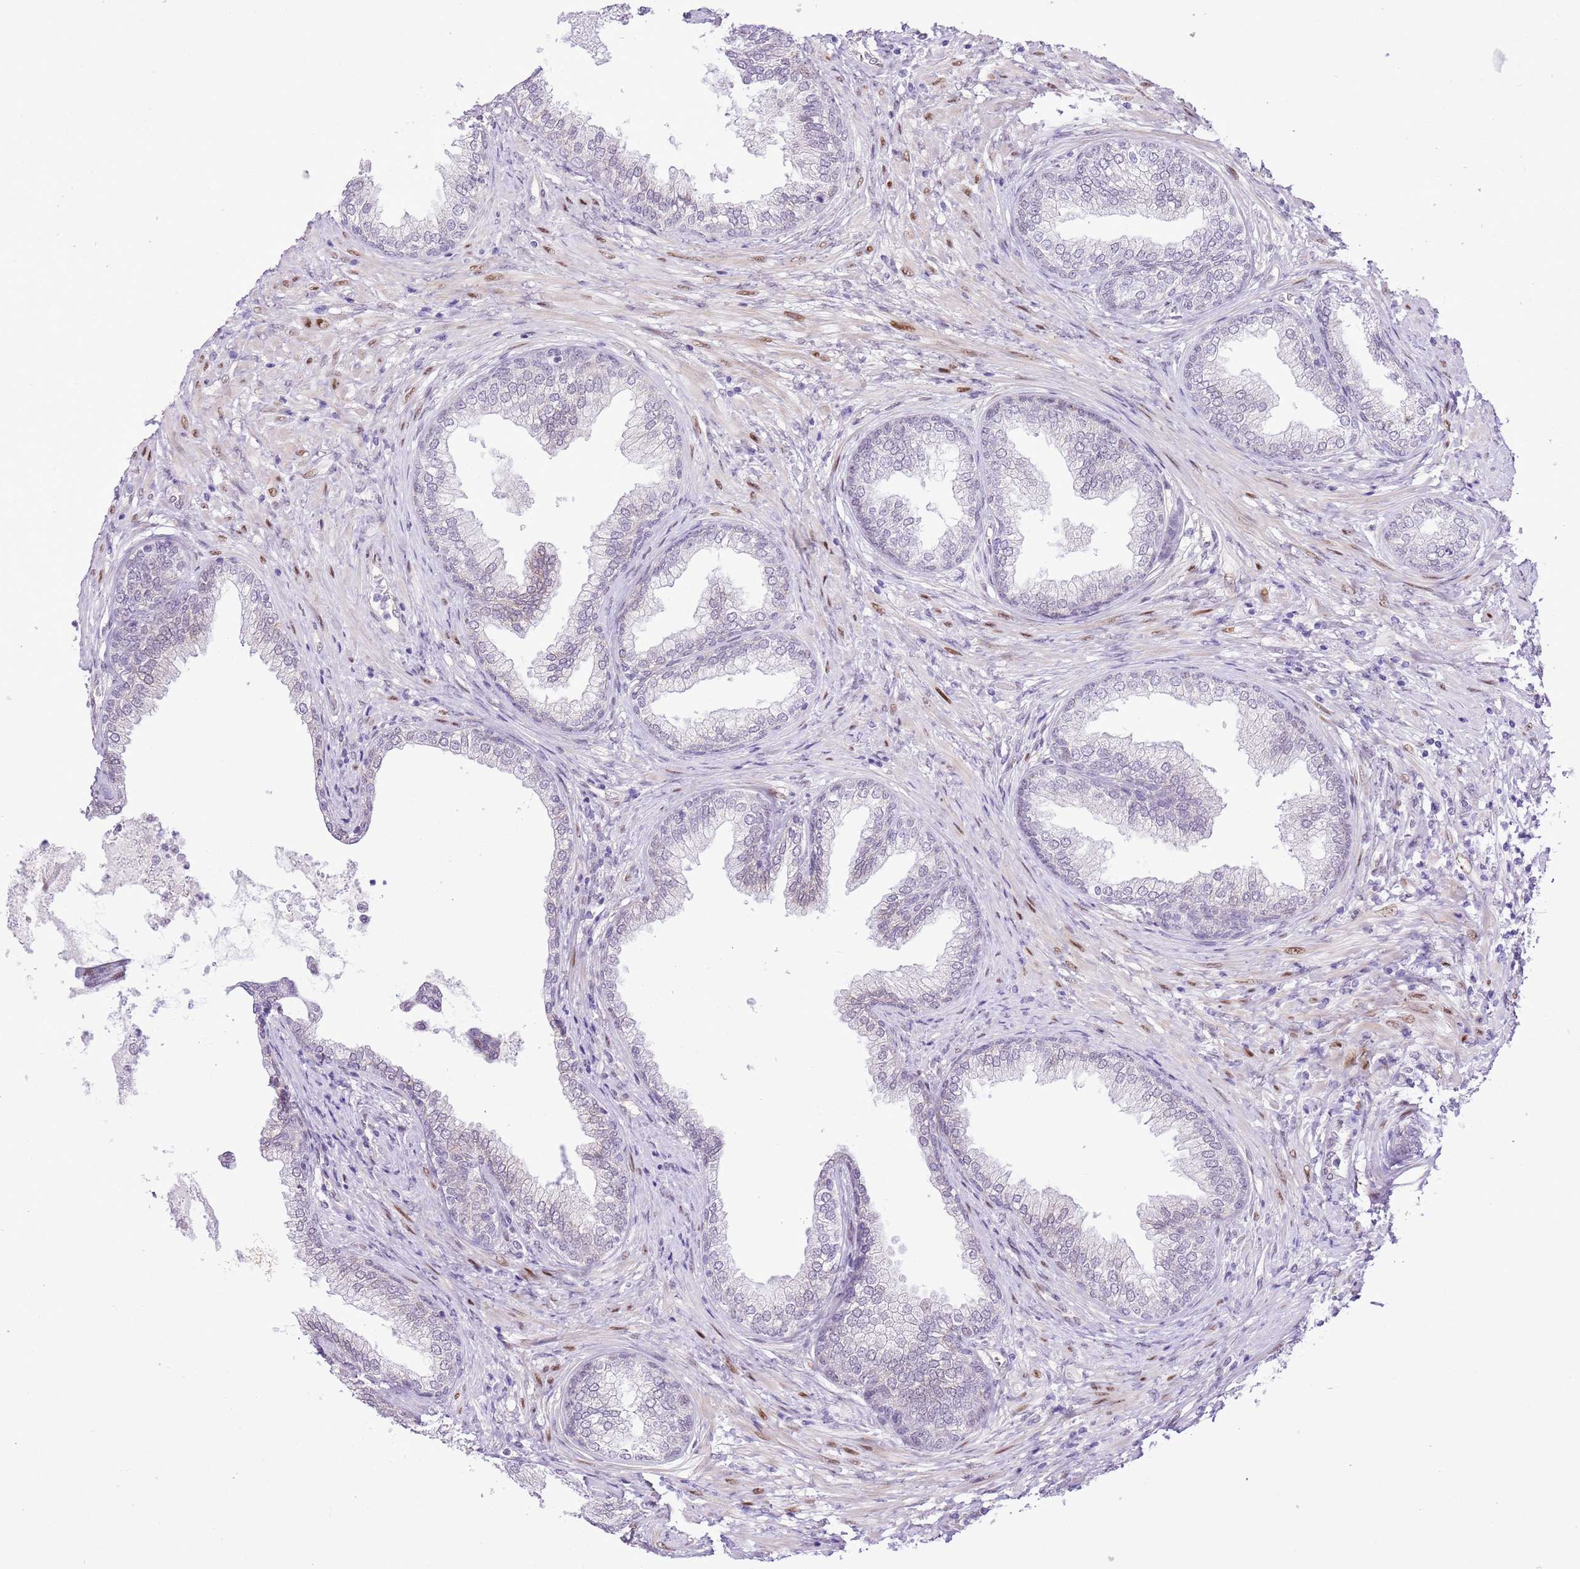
{"staining": {"intensity": "moderate", "quantity": "<25%", "location": "cytoplasmic/membranous"}, "tissue": "prostate", "cell_type": "Glandular cells", "image_type": "normal", "snomed": [{"axis": "morphology", "description": "Normal tissue, NOS"}, {"axis": "topography", "description": "Prostate"}], "caption": "A histopathology image of prostate stained for a protein demonstrates moderate cytoplasmic/membranous brown staining in glandular cells. The staining was performed using DAB to visualize the protein expression in brown, while the nuclei were stained in blue with hematoxylin (Magnification: 20x).", "gene": "NACC2", "patient": {"sex": "male", "age": 76}}